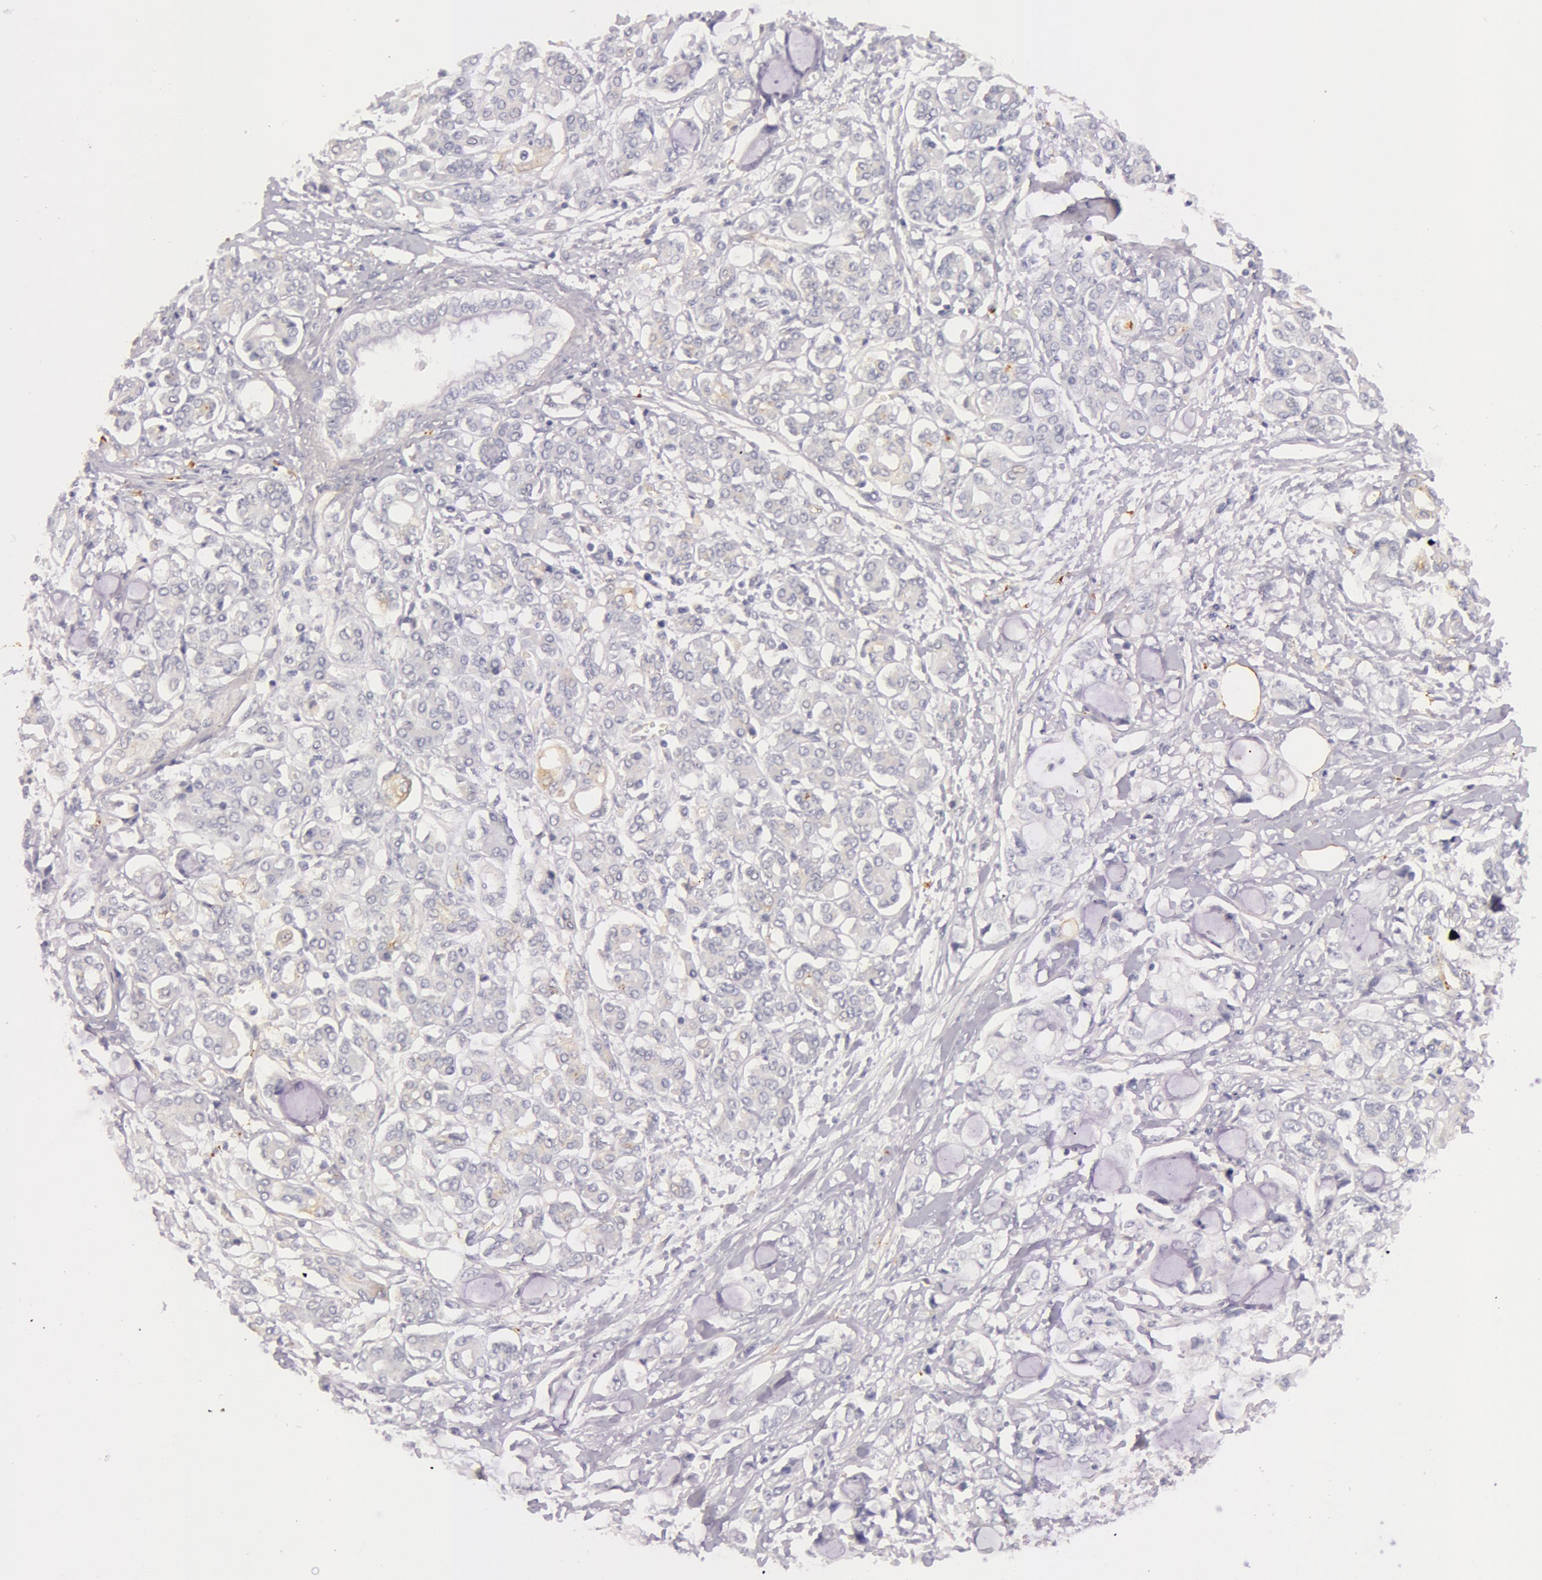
{"staining": {"intensity": "negative", "quantity": "none", "location": "none"}, "tissue": "pancreatic cancer", "cell_type": "Tumor cells", "image_type": "cancer", "snomed": [{"axis": "morphology", "description": "Adenocarcinoma, NOS"}, {"axis": "topography", "description": "Pancreas"}], "caption": "IHC photomicrograph of human adenocarcinoma (pancreatic) stained for a protein (brown), which exhibits no expression in tumor cells. Brightfield microscopy of immunohistochemistry (IHC) stained with DAB (3,3'-diaminobenzidine) (brown) and hematoxylin (blue), captured at high magnification.", "gene": "C4BPA", "patient": {"sex": "female", "age": 70}}